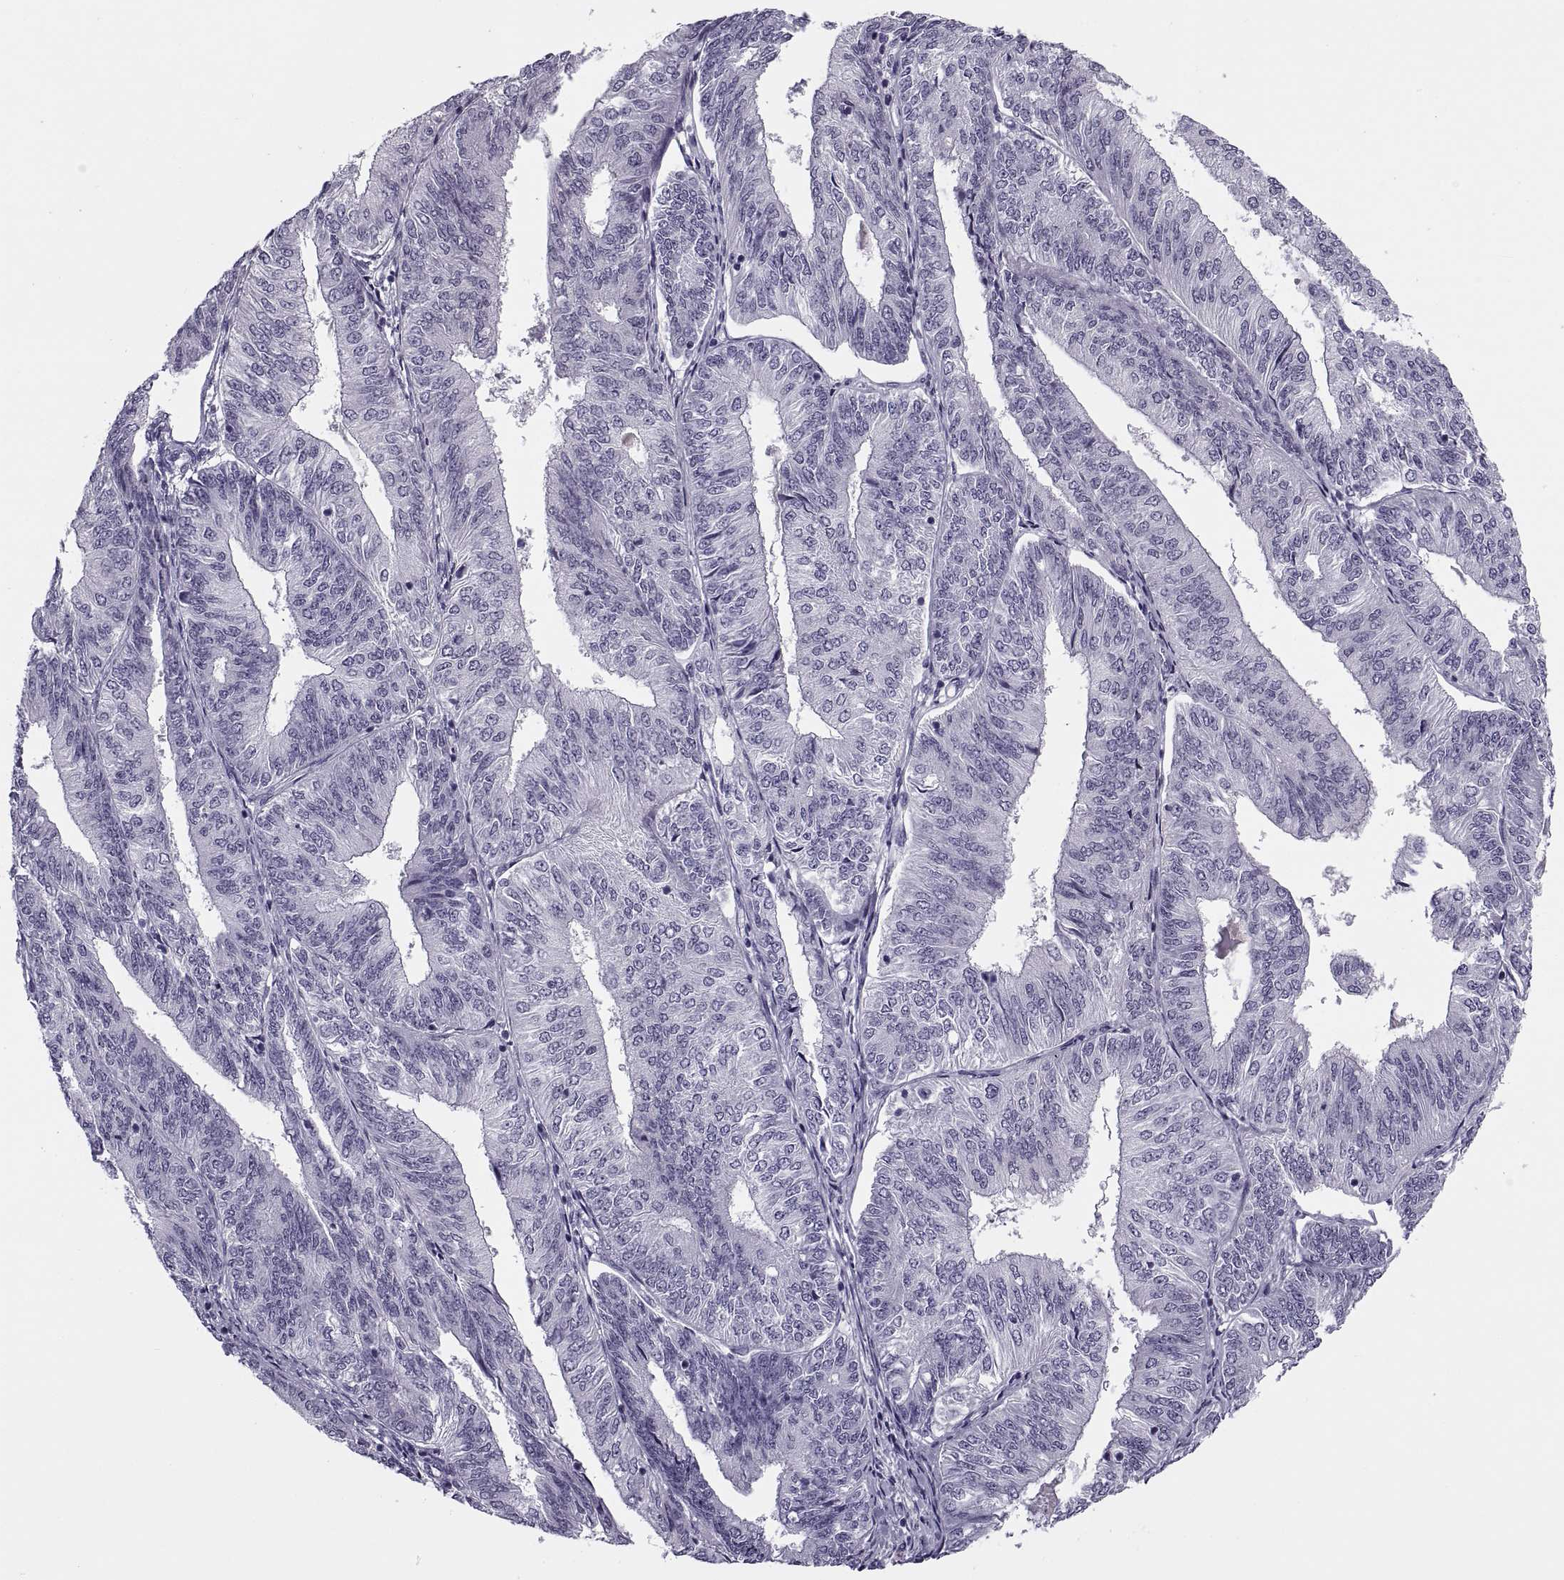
{"staining": {"intensity": "negative", "quantity": "none", "location": "none"}, "tissue": "endometrial cancer", "cell_type": "Tumor cells", "image_type": "cancer", "snomed": [{"axis": "morphology", "description": "Adenocarcinoma, NOS"}, {"axis": "topography", "description": "Endometrium"}], "caption": "IHC micrograph of neoplastic tissue: human adenocarcinoma (endometrial) stained with DAB exhibits no significant protein staining in tumor cells. (DAB immunohistochemistry visualized using brightfield microscopy, high magnification).", "gene": "TBC1D3G", "patient": {"sex": "female", "age": 58}}